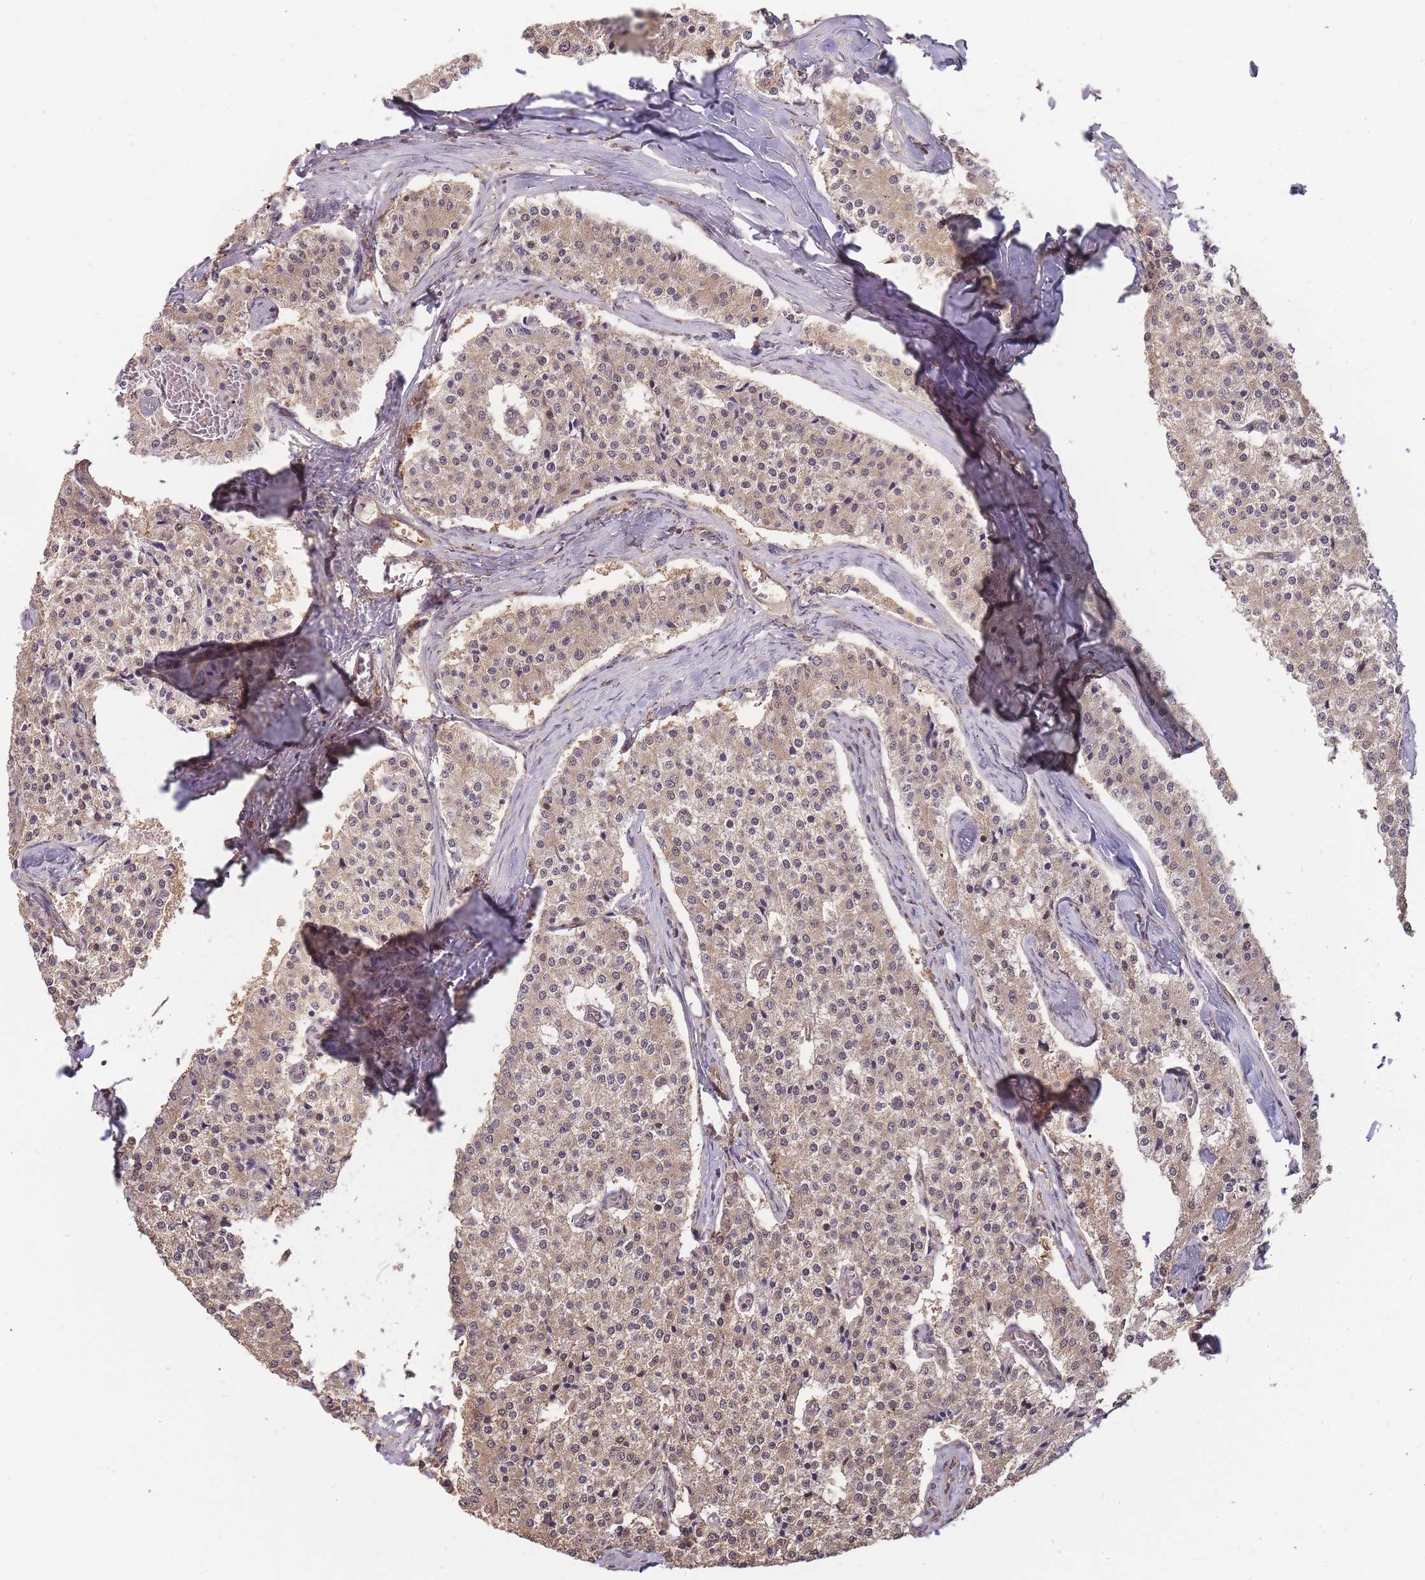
{"staining": {"intensity": "moderate", "quantity": "25%-75%", "location": "cytoplasmic/membranous"}, "tissue": "carcinoid", "cell_type": "Tumor cells", "image_type": "cancer", "snomed": [{"axis": "morphology", "description": "Carcinoid, malignant, NOS"}, {"axis": "topography", "description": "Colon"}], "caption": "Human carcinoid (malignant) stained for a protein (brown) displays moderate cytoplasmic/membranous positive expression in about 25%-75% of tumor cells.", "gene": "CDKN2AIPNL", "patient": {"sex": "female", "age": 52}}